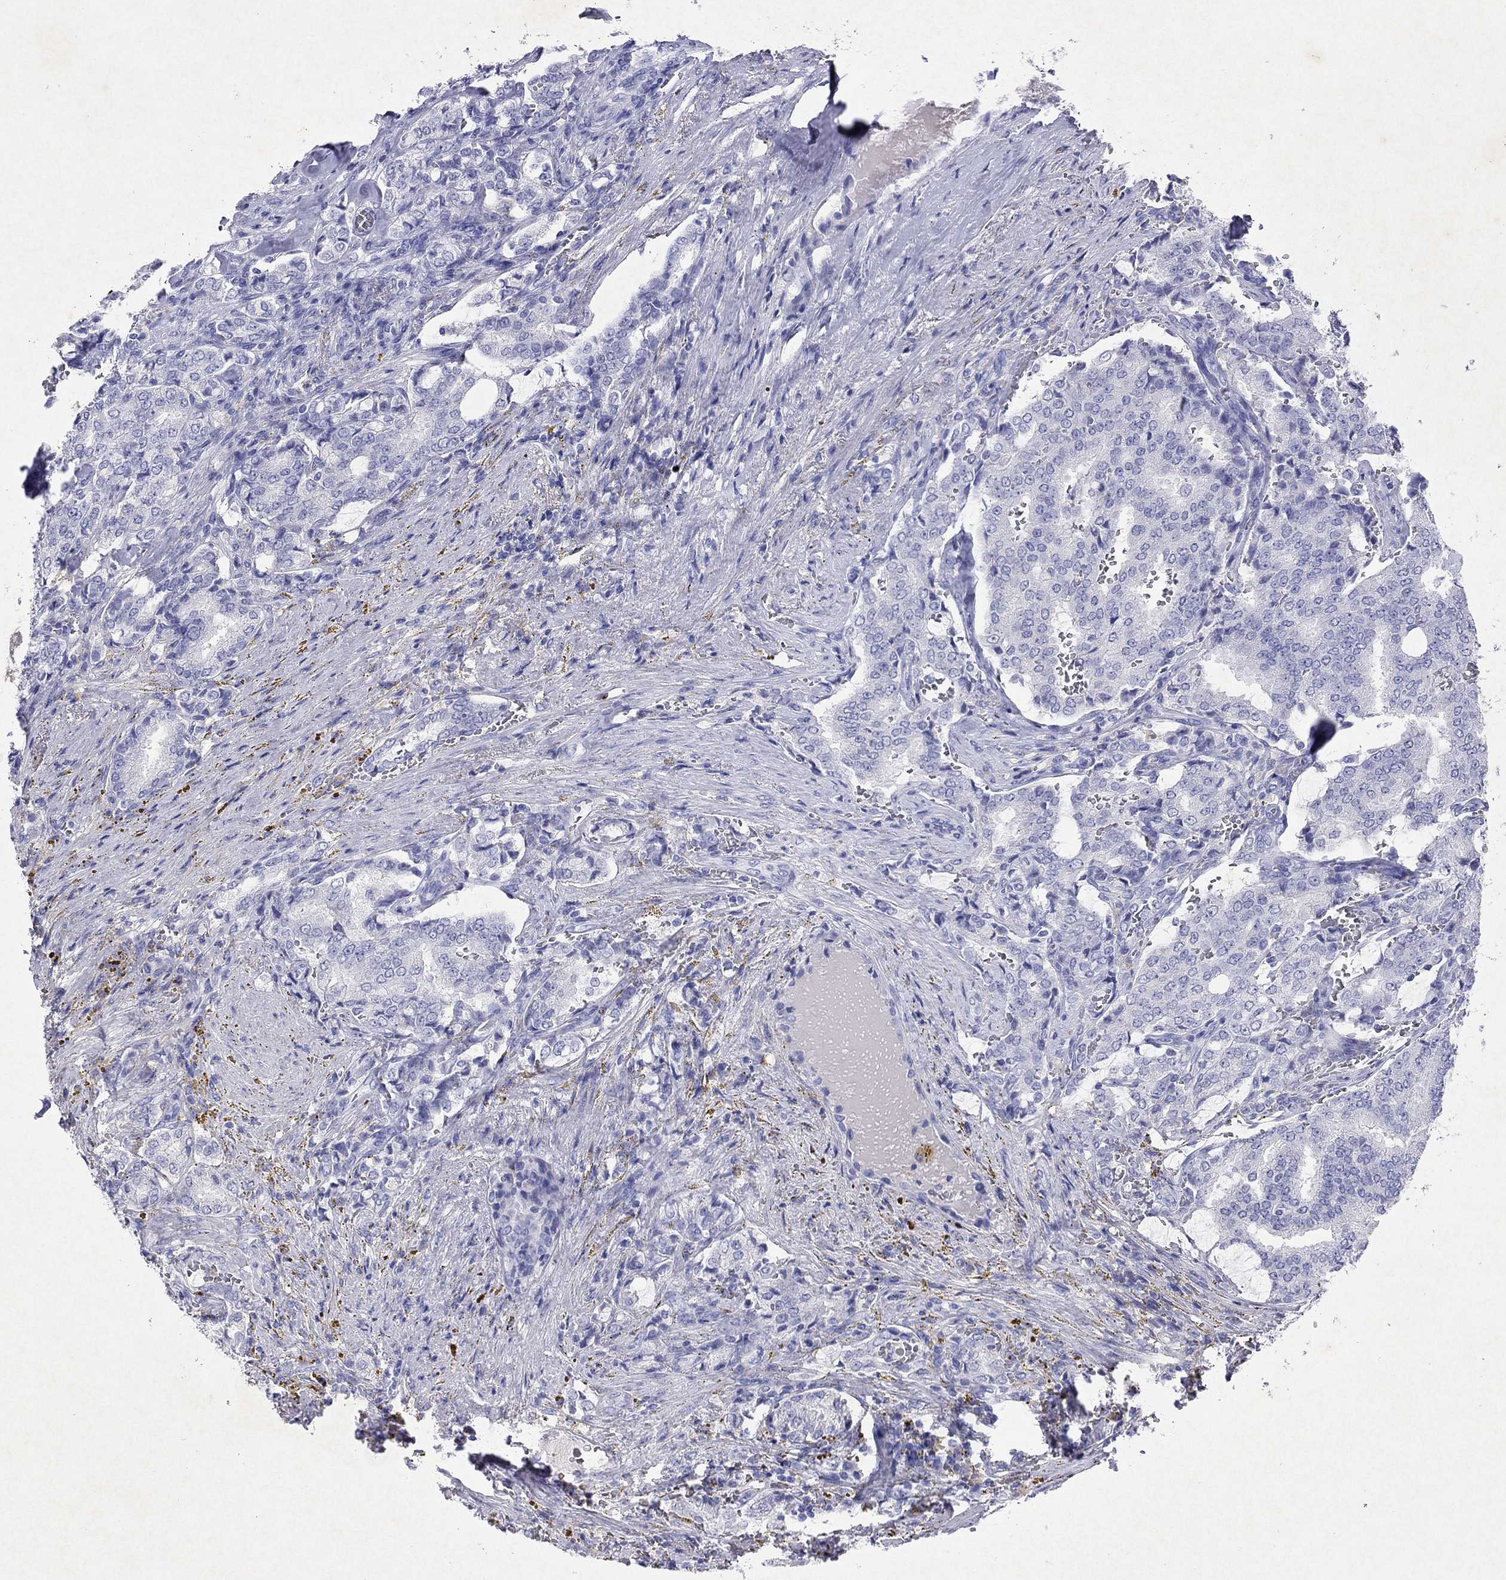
{"staining": {"intensity": "negative", "quantity": "none", "location": "none"}, "tissue": "prostate cancer", "cell_type": "Tumor cells", "image_type": "cancer", "snomed": [{"axis": "morphology", "description": "Adenocarcinoma, NOS"}, {"axis": "topography", "description": "Prostate"}], "caption": "The IHC photomicrograph has no significant staining in tumor cells of prostate adenocarcinoma tissue. (Immunohistochemistry, brightfield microscopy, high magnification).", "gene": "ARMC12", "patient": {"sex": "male", "age": 65}}